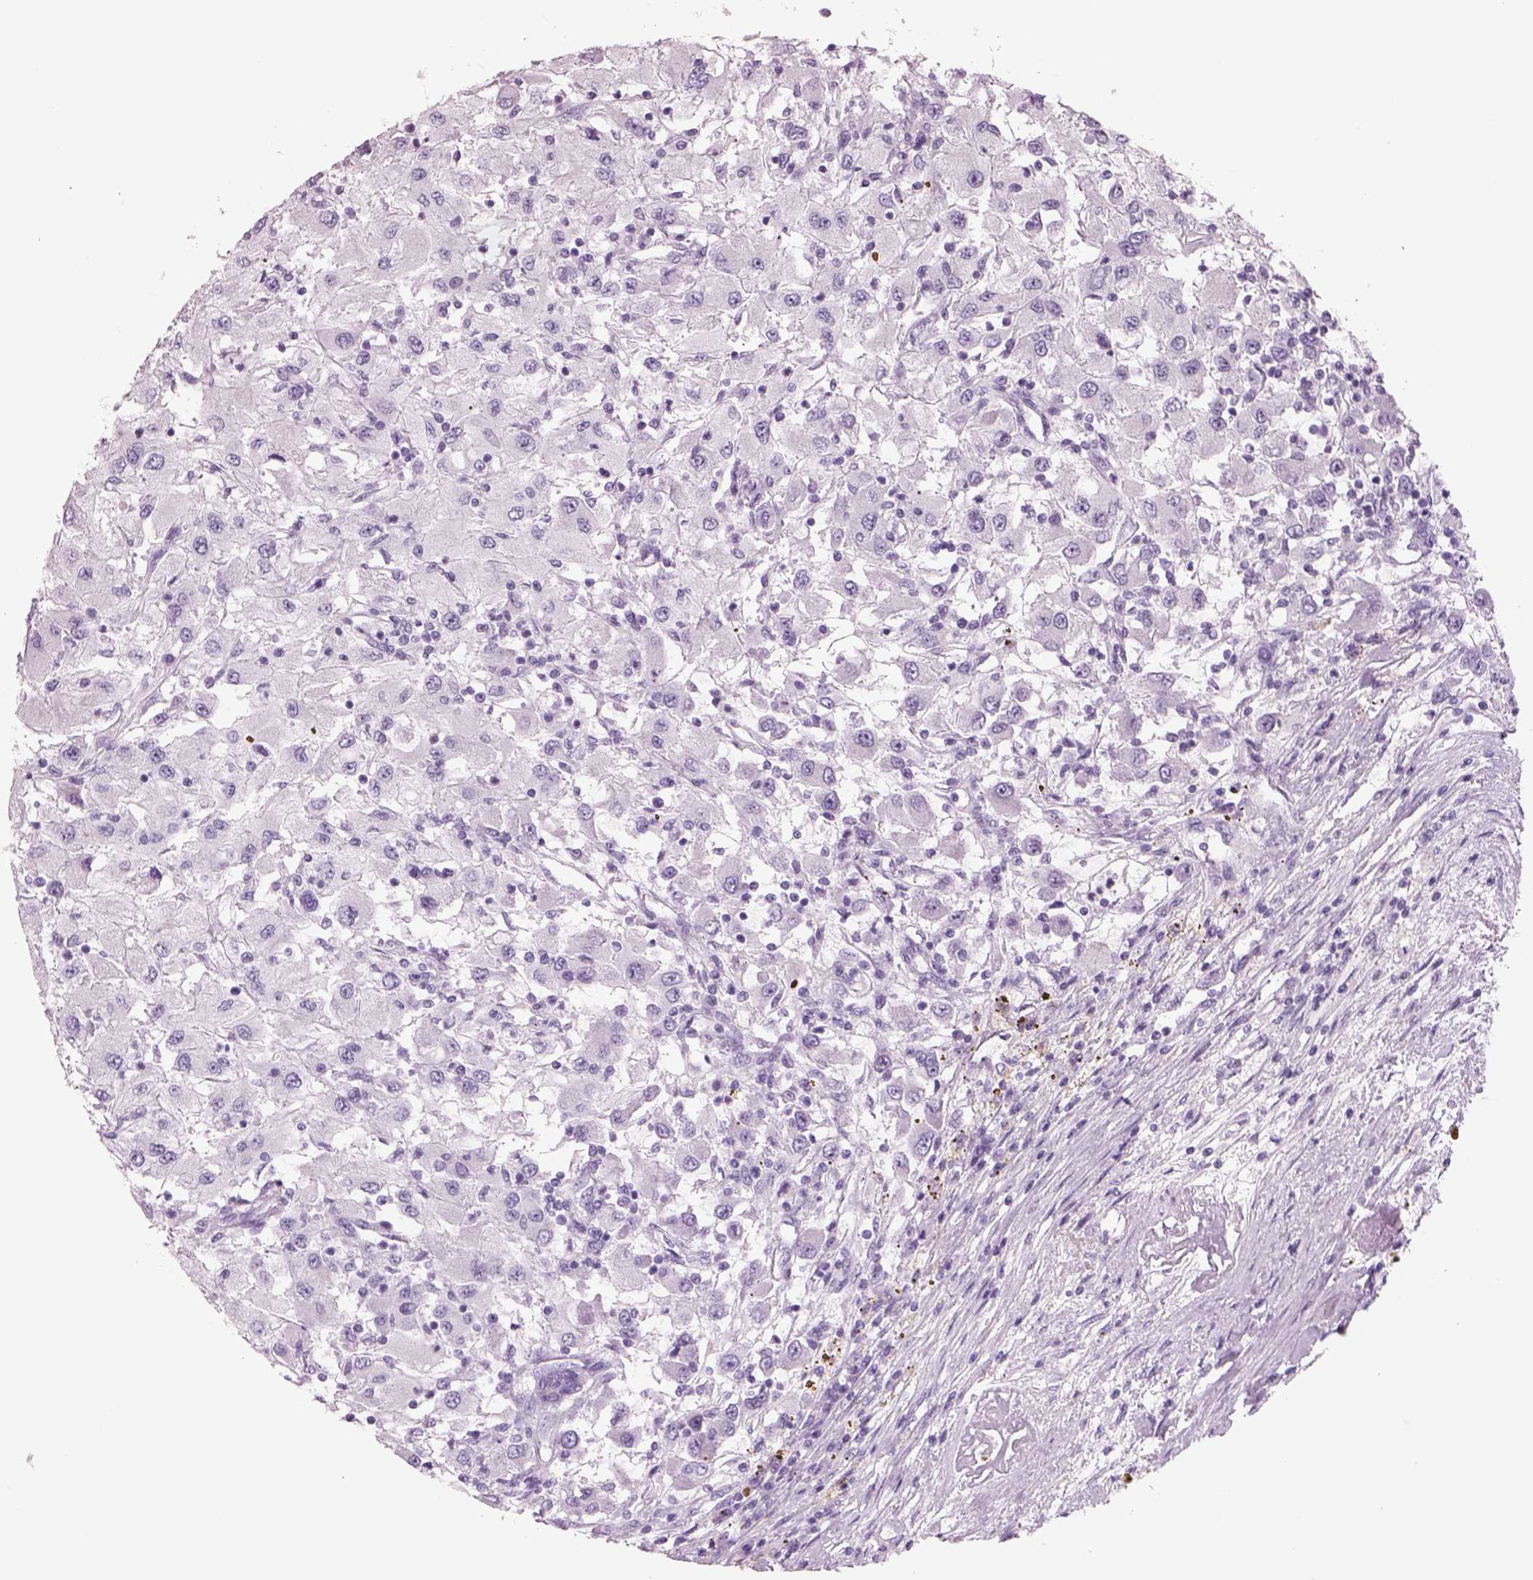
{"staining": {"intensity": "negative", "quantity": "none", "location": "none"}, "tissue": "renal cancer", "cell_type": "Tumor cells", "image_type": "cancer", "snomed": [{"axis": "morphology", "description": "Adenocarcinoma, NOS"}, {"axis": "topography", "description": "Kidney"}], "caption": "Immunohistochemistry (IHC) micrograph of human adenocarcinoma (renal) stained for a protein (brown), which demonstrates no positivity in tumor cells.", "gene": "RHO", "patient": {"sex": "female", "age": 67}}